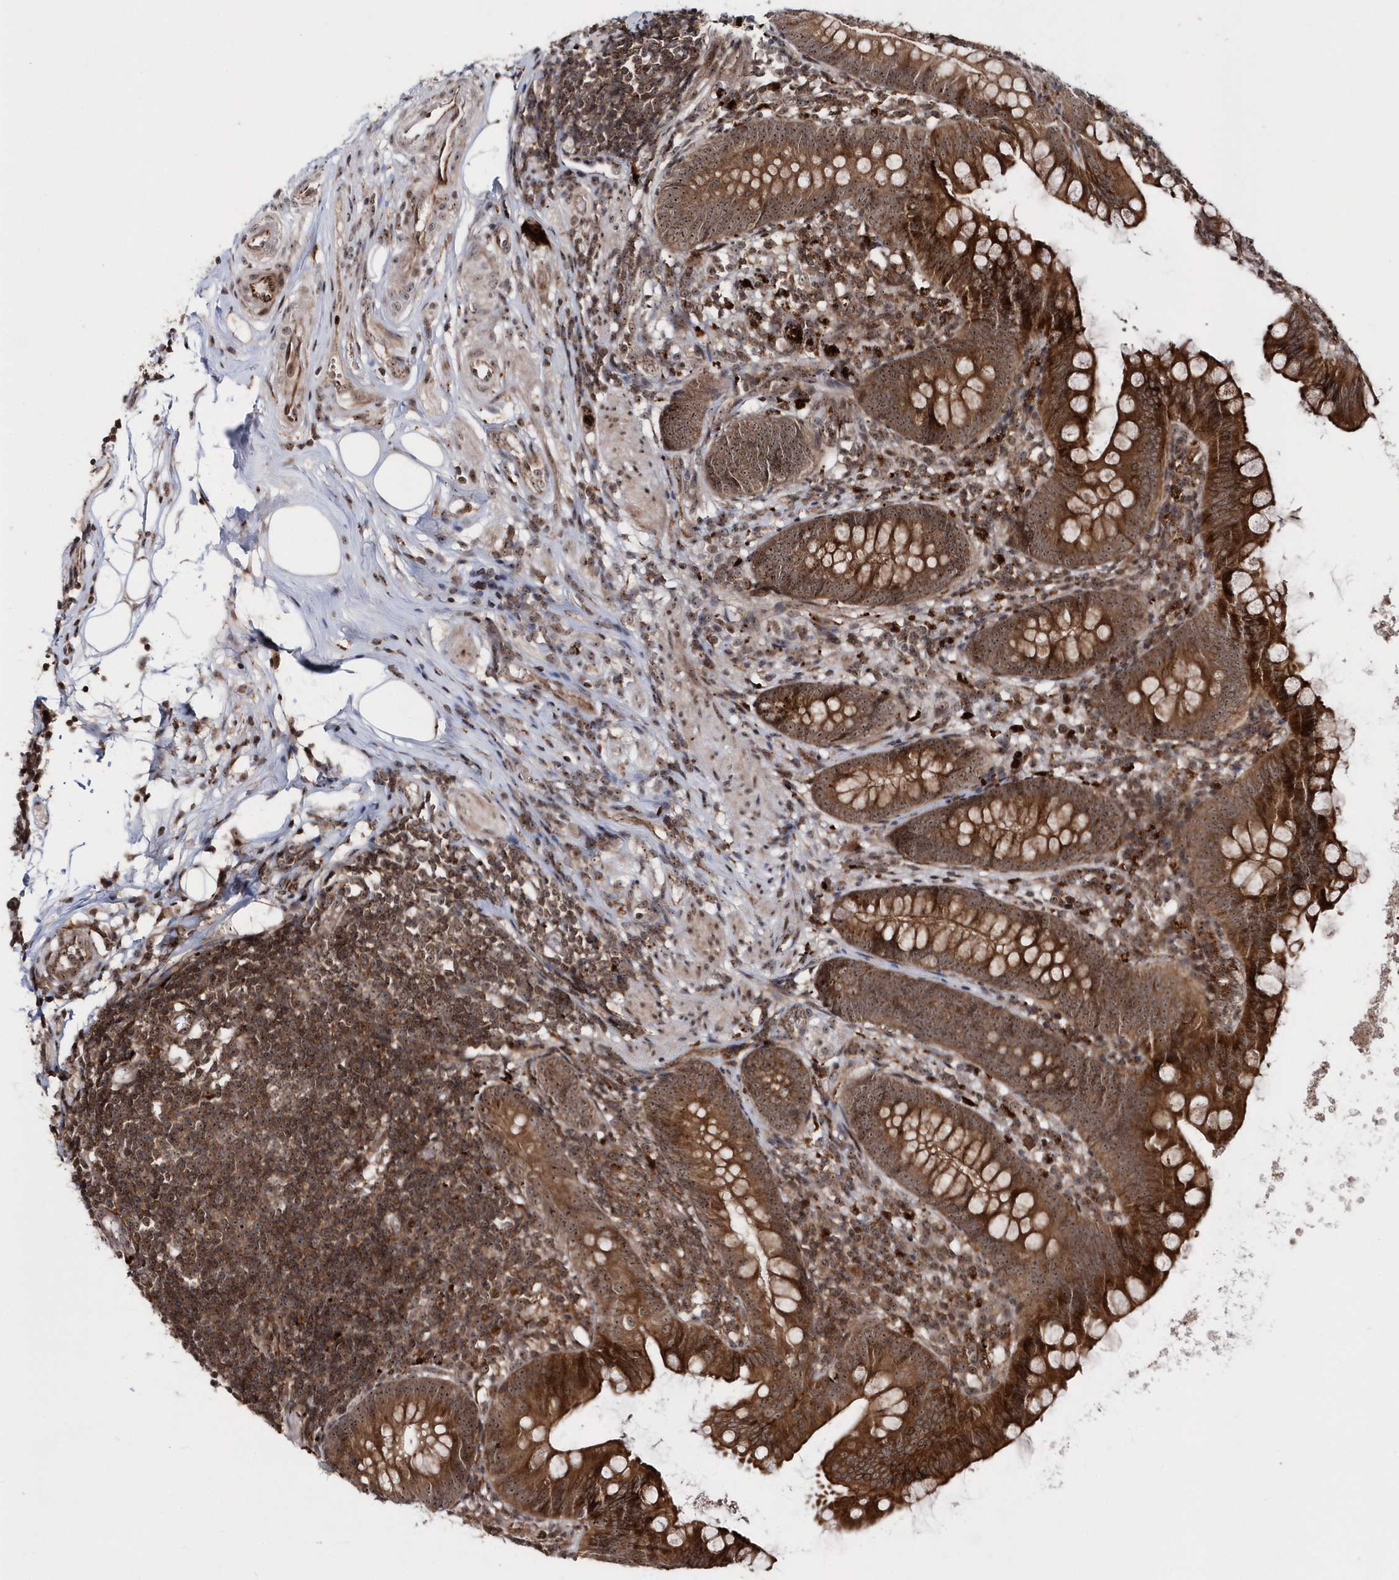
{"staining": {"intensity": "strong", "quantity": ">75%", "location": "cytoplasmic/membranous,nuclear"}, "tissue": "appendix", "cell_type": "Glandular cells", "image_type": "normal", "snomed": [{"axis": "morphology", "description": "Normal tissue, NOS"}, {"axis": "topography", "description": "Appendix"}], "caption": "Immunohistochemical staining of benign human appendix reveals >75% levels of strong cytoplasmic/membranous,nuclear protein staining in approximately >75% of glandular cells.", "gene": "SOWAHB", "patient": {"sex": "female", "age": 62}}